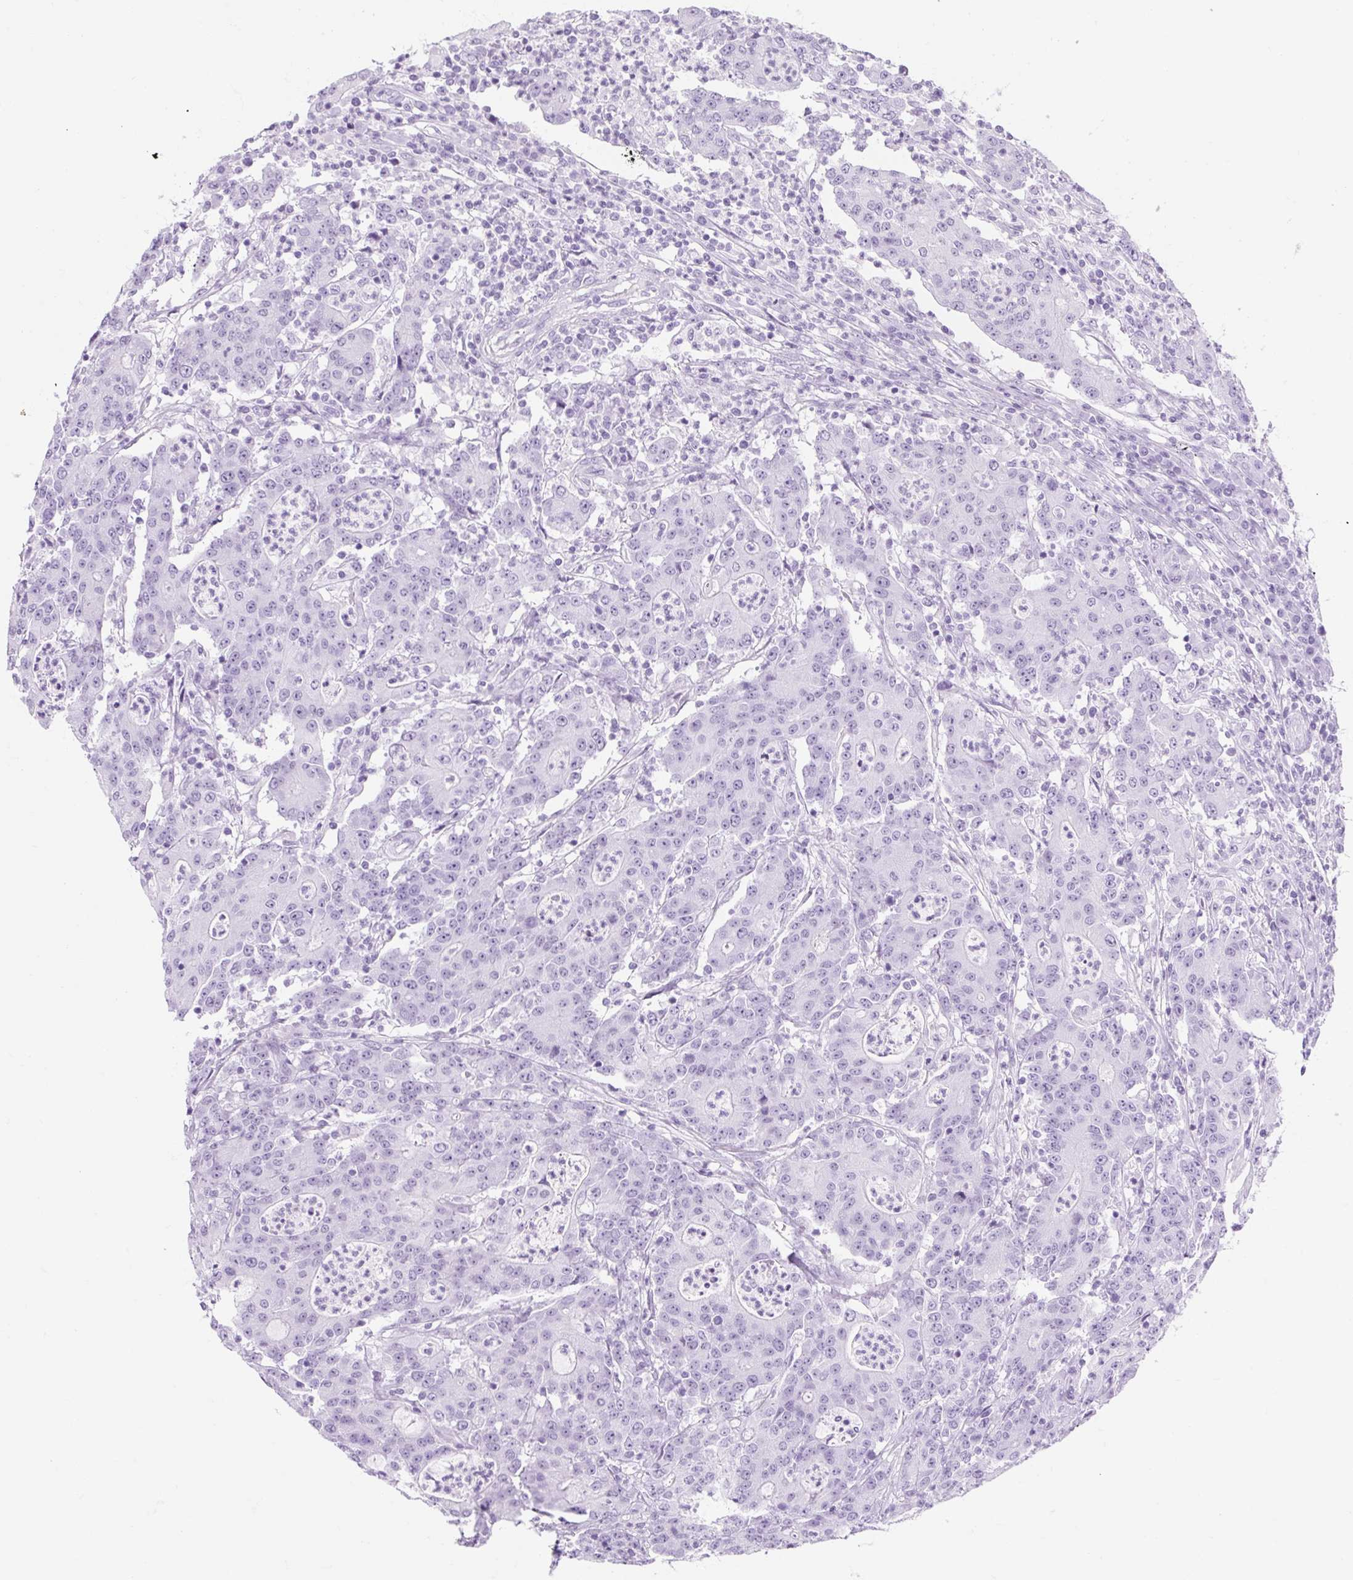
{"staining": {"intensity": "negative", "quantity": "none", "location": "none"}, "tissue": "colorectal cancer", "cell_type": "Tumor cells", "image_type": "cancer", "snomed": [{"axis": "morphology", "description": "Adenocarcinoma, NOS"}, {"axis": "topography", "description": "Colon"}], "caption": "High magnification brightfield microscopy of colorectal adenocarcinoma stained with DAB (brown) and counterstained with hematoxylin (blue): tumor cells show no significant positivity. Nuclei are stained in blue.", "gene": "TIGD2", "patient": {"sex": "male", "age": 83}}